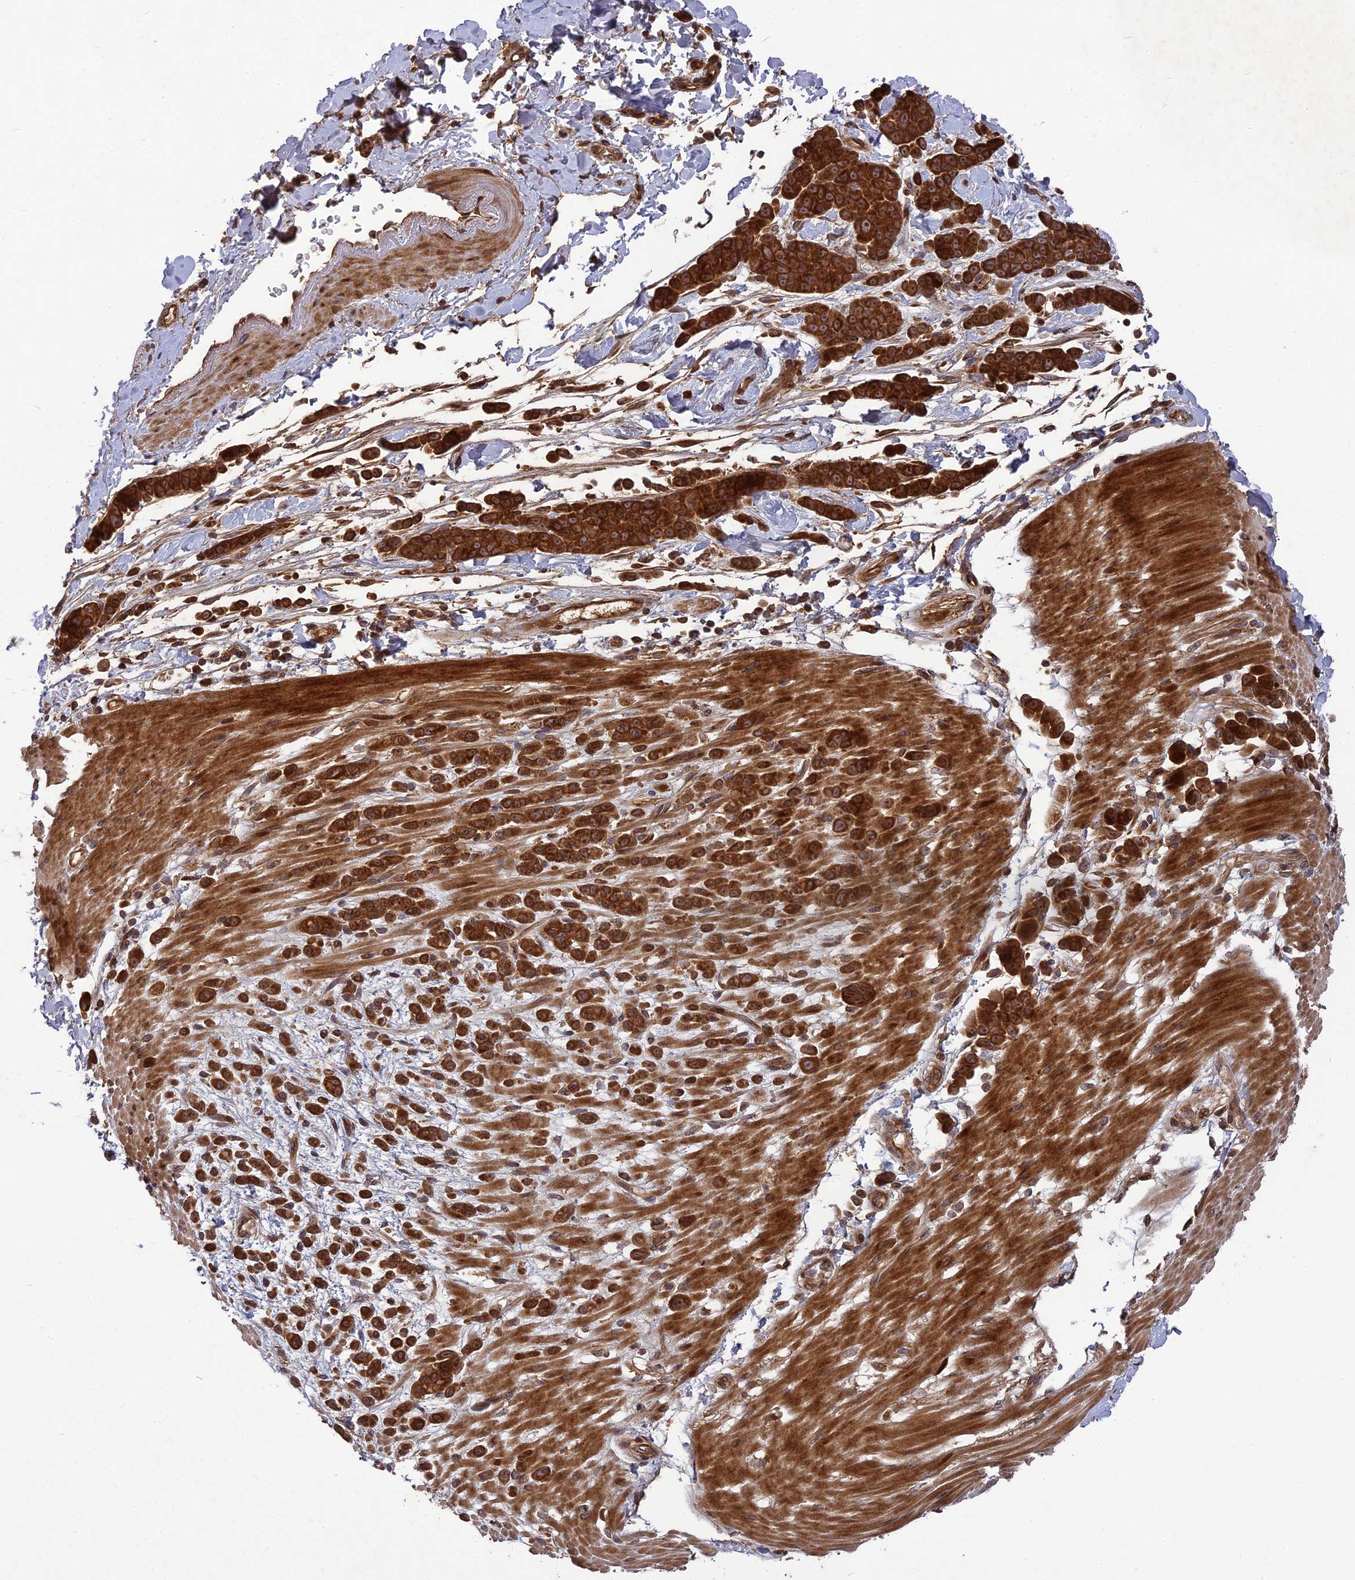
{"staining": {"intensity": "strong", "quantity": ">75%", "location": "cytoplasmic/membranous"}, "tissue": "pancreatic cancer", "cell_type": "Tumor cells", "image_type": "cancer", "snomed": [{"axis": "morphology", "description": "Normal tissue, NOS"}, {"axis": "morphology", "description": "Adenocarcinoma, NOS"}, {"axis": "topography", "description": "Pancreas"}], "caption": "Pancreatic cancer (adenocarcinoma) tissue reveals strong cytoplasmic/membranous expression in approximately >75% of tumor cells, visualized by immunohistochemistry. (DAB (3,3'-diaminobenzidine) IHC with brightfield microscopy, high magnification).", "gene": "TMUB2", "patient": {"sex": "female", "age": 64}}